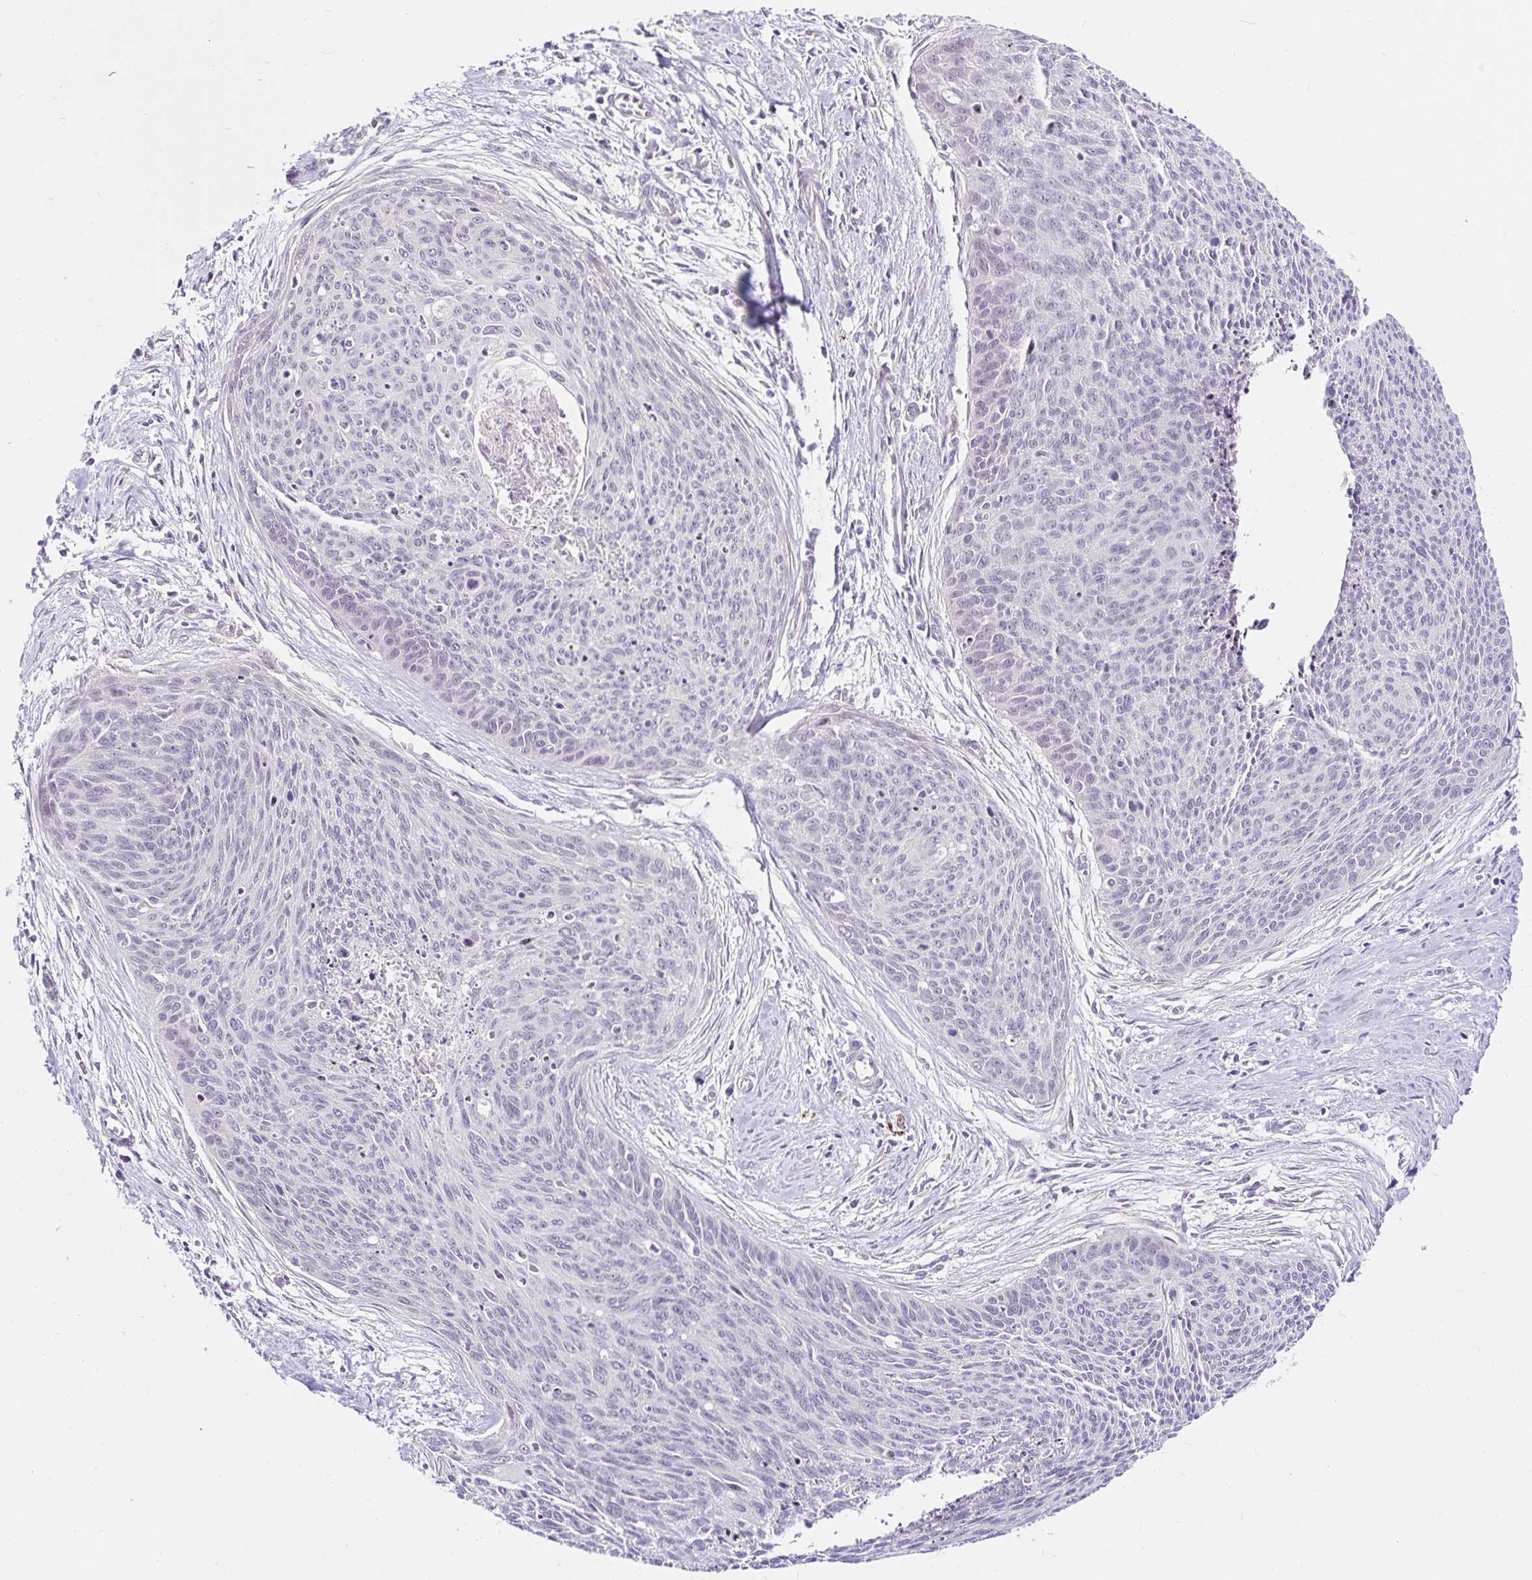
{"staining": {"intensity": "negative", "quantity": "none", "location": "none"}, "tissue": "cervical cancer", "cell_type": "Tumor cells", "image_type": "cancer", "snomed": [{"axis": "morphology", "description": "Squamous cell carcinoma, NOS"}, {"axis": "topography", "description": "Cervix"}], "caption": "Squamous cell carcinoma (cervical) stained for a protein using immunohistochemistry shows no positivity tumor cells.", "gene": "GUCY1A1", "patient": {"sex": "female", "age": 55}}